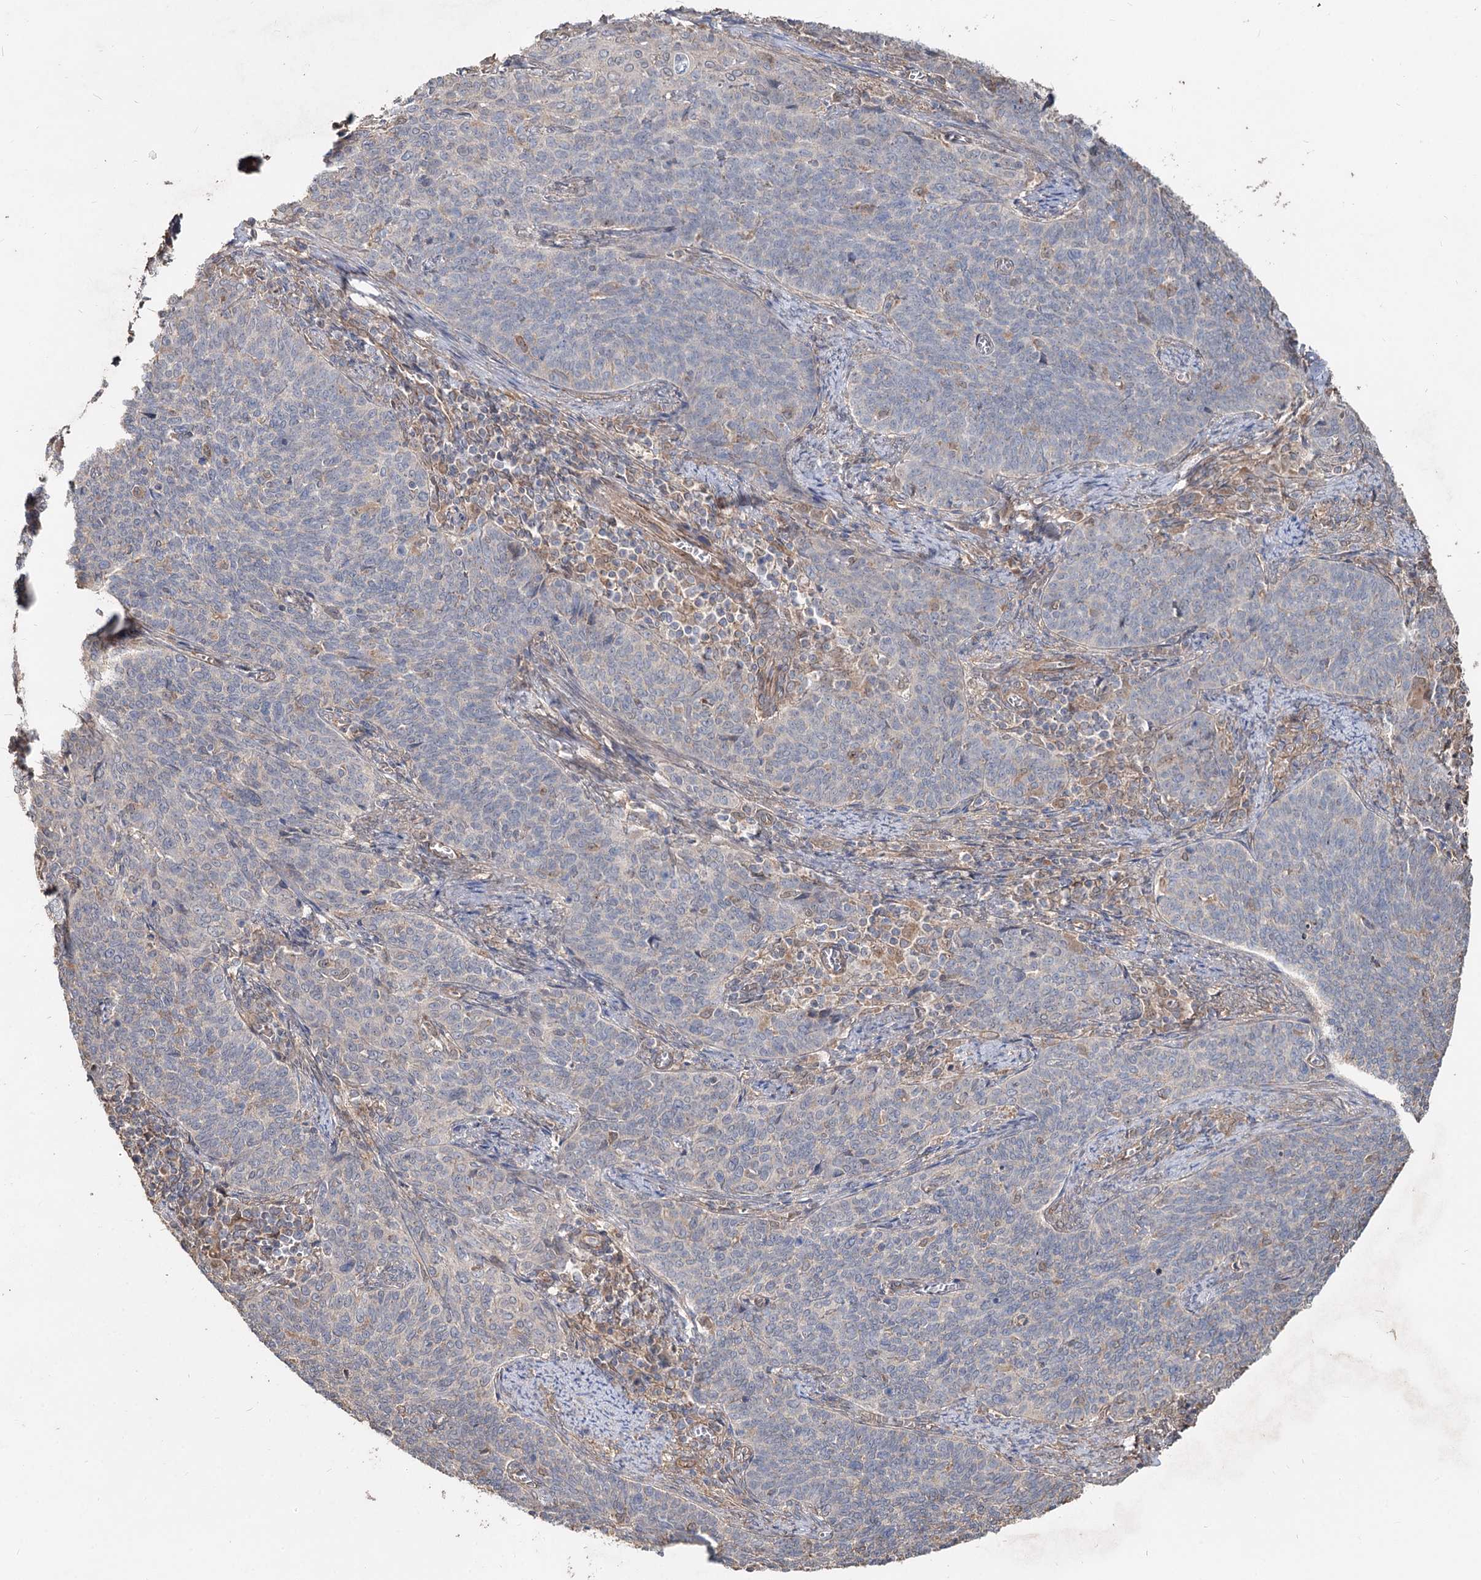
{"staining": {"intensity": "negative", "quantity": "none", "location": "none"}, "tissue": "cervical cancer", "cell_type": "Tumor cells", "image_type": "cancer", "snomed": [{"axis": "morphology", "description": "Squamous cell carcinoma, NOS"}, {"axis": "topography", "description": "Cervix"}], "caption": "Immunohistochemistry photomicrograph of neoplastic tissue: human cervical squamous cell carcinoma stained with DAB (3,3'-diaminobenzidine) demonstrates no significant protein staining in tumor cells.", "gene": "SPART", "patient": {"sex": "female", "age": 39}}